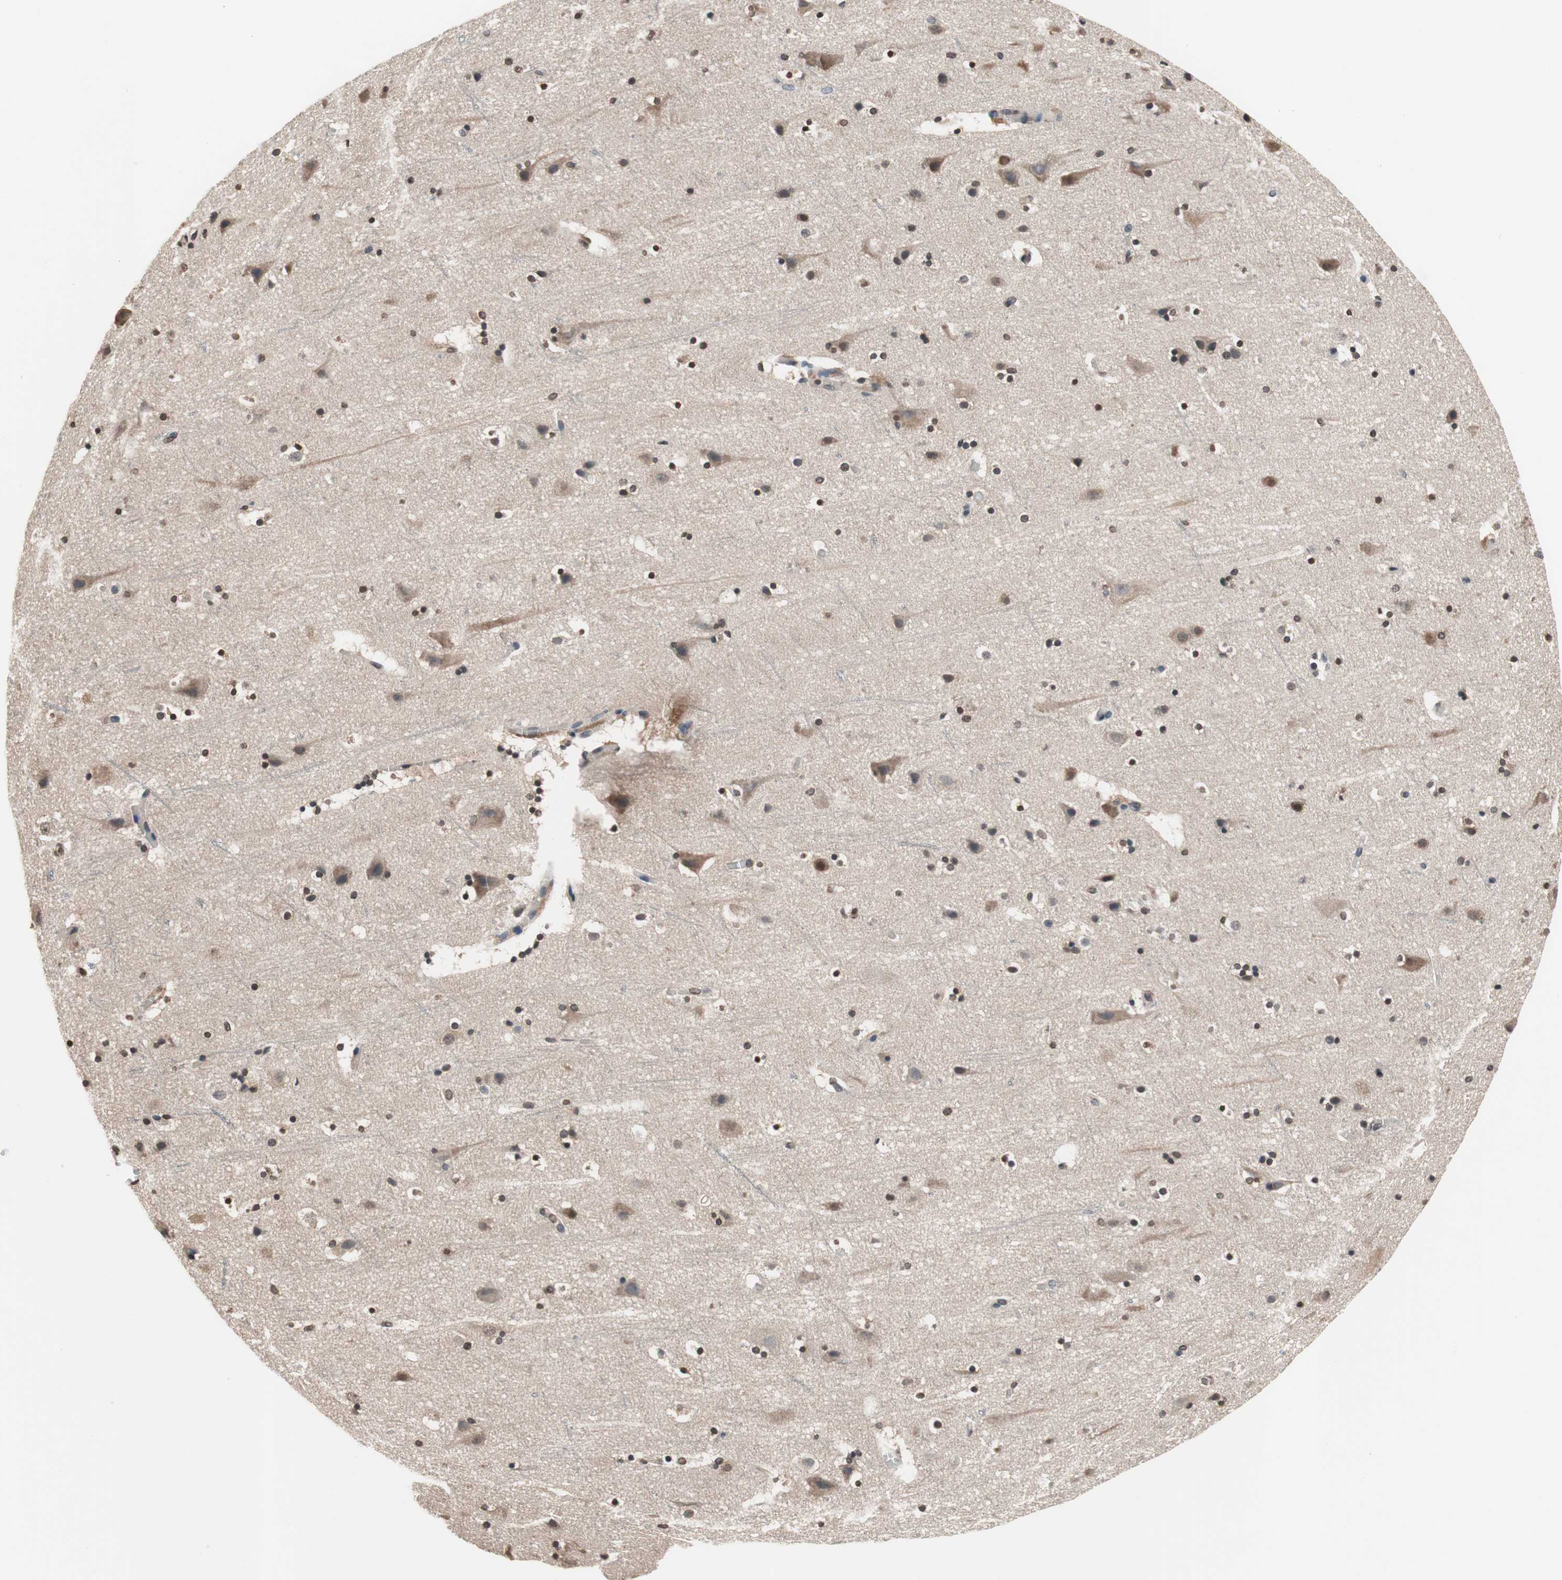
{"staining": {"intensity": "negative", "quantity": "none", "location": "none"}, "tissue": "cerebral cortex", "cell_type": "Endothelial cells", "image_type": "normal", "snomed": [{"axis": "morphology", "description": "Normal tissue, NOS"}, {"axis": "topography", "description": "Cerebral cortex"}], "caption": "Cerebral cortex was stained to show a protein in brown. There is no significant positivity in endothelial cells. The staining is performed using DAB brown chromogen with nuclei counter-stained in using hematoxylin.", "gene": "GCLC", "patient": {"sex": "male", "age": 45}}